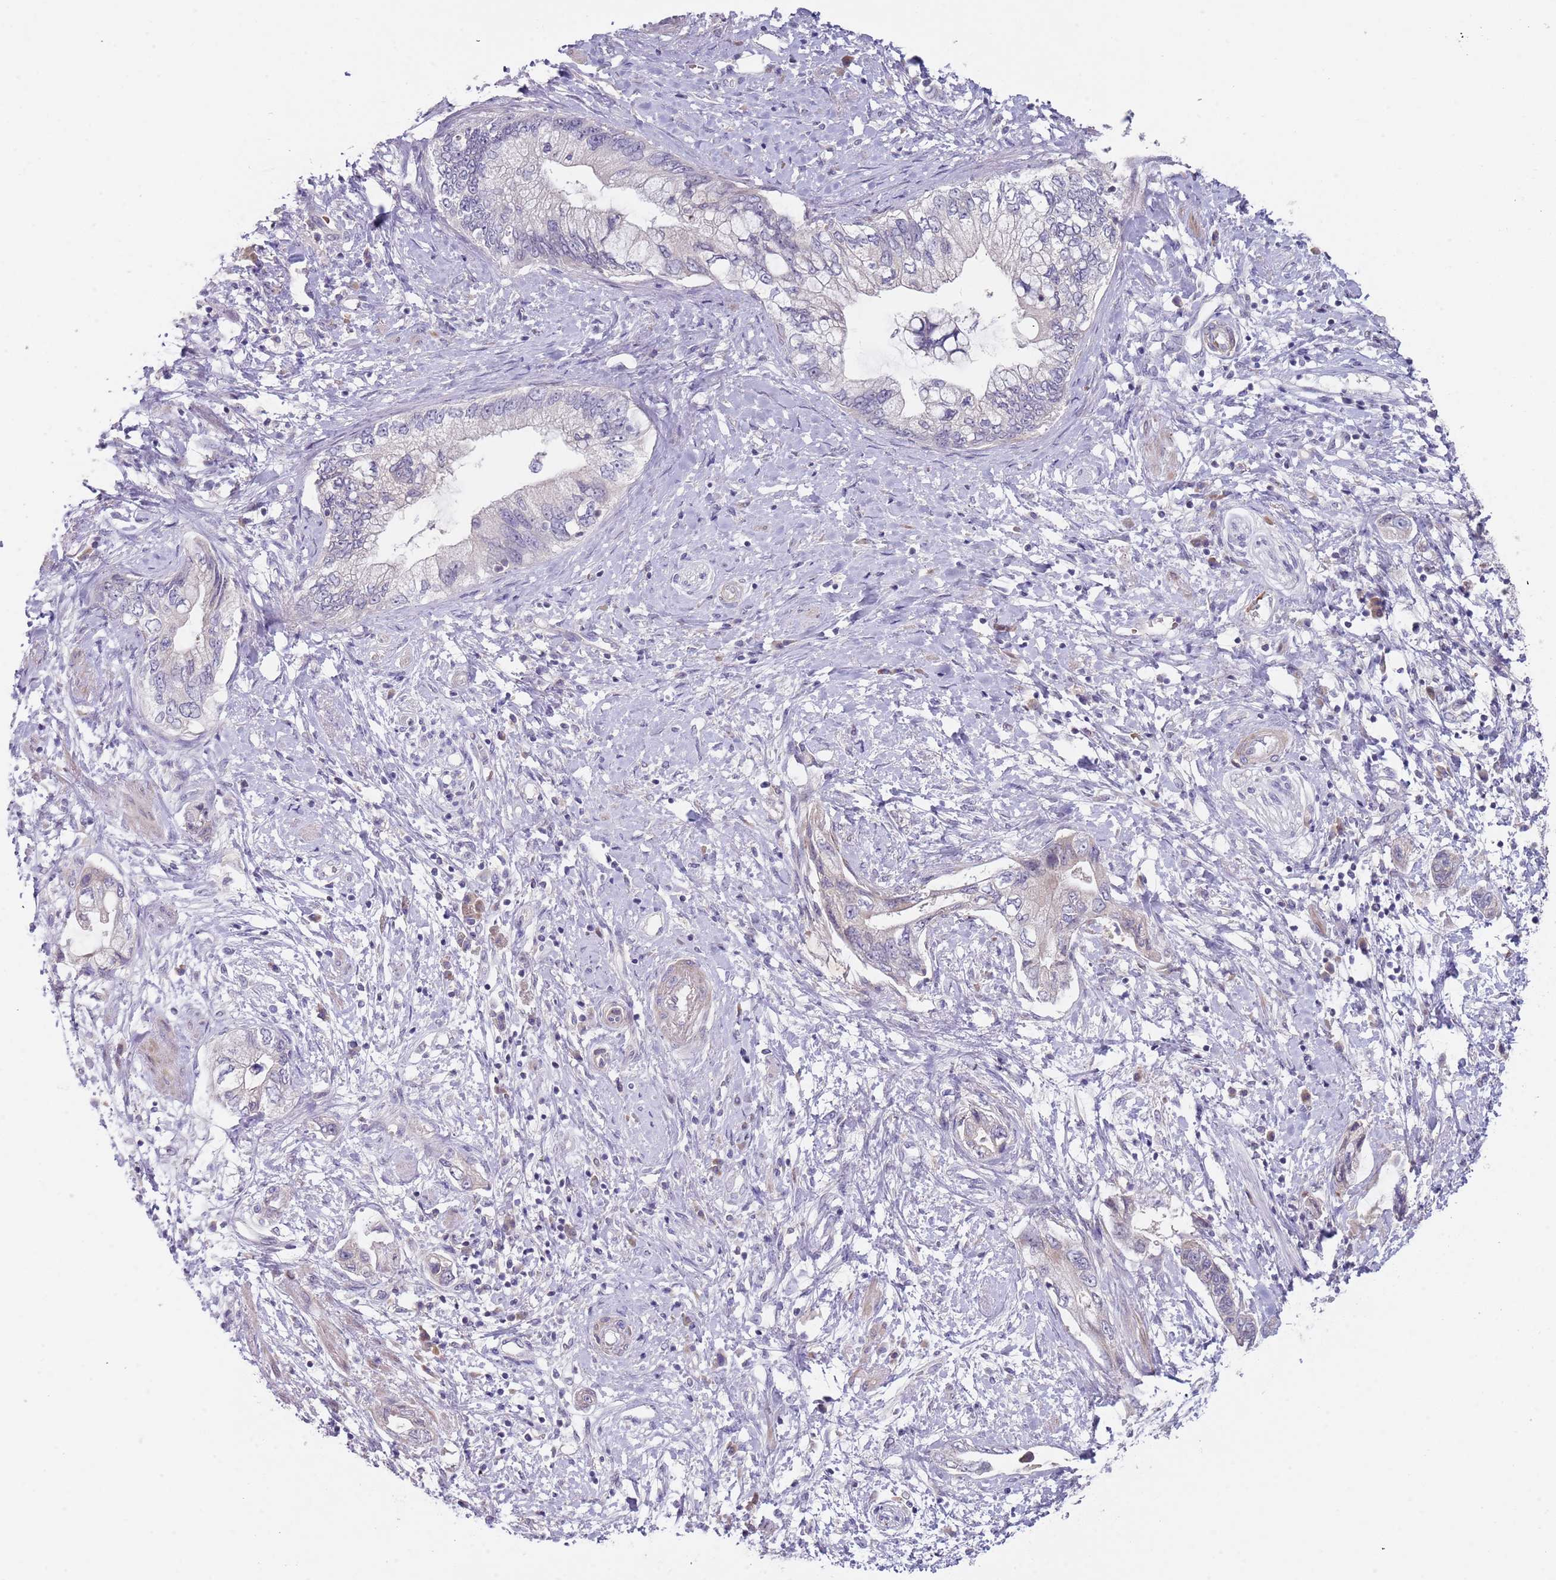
{"staining": {"intensity": "negative", "quantity": "none", "location": "none"}, "tissue": "pancreatic cancer", "cell_type": "Tumor cells", "image_type": "cancer", "snomed": [{"axis": "morphology", "description": "Adenocarcinoma, NOS"}, {"axis": "topography", "description": "Pancreas"}], "caption": "The micrograph displays no significant staining in tumor cells of pancreatic cancer.", "gene": "PRAC1", "patient": {"sex": "female", "age": 73}}